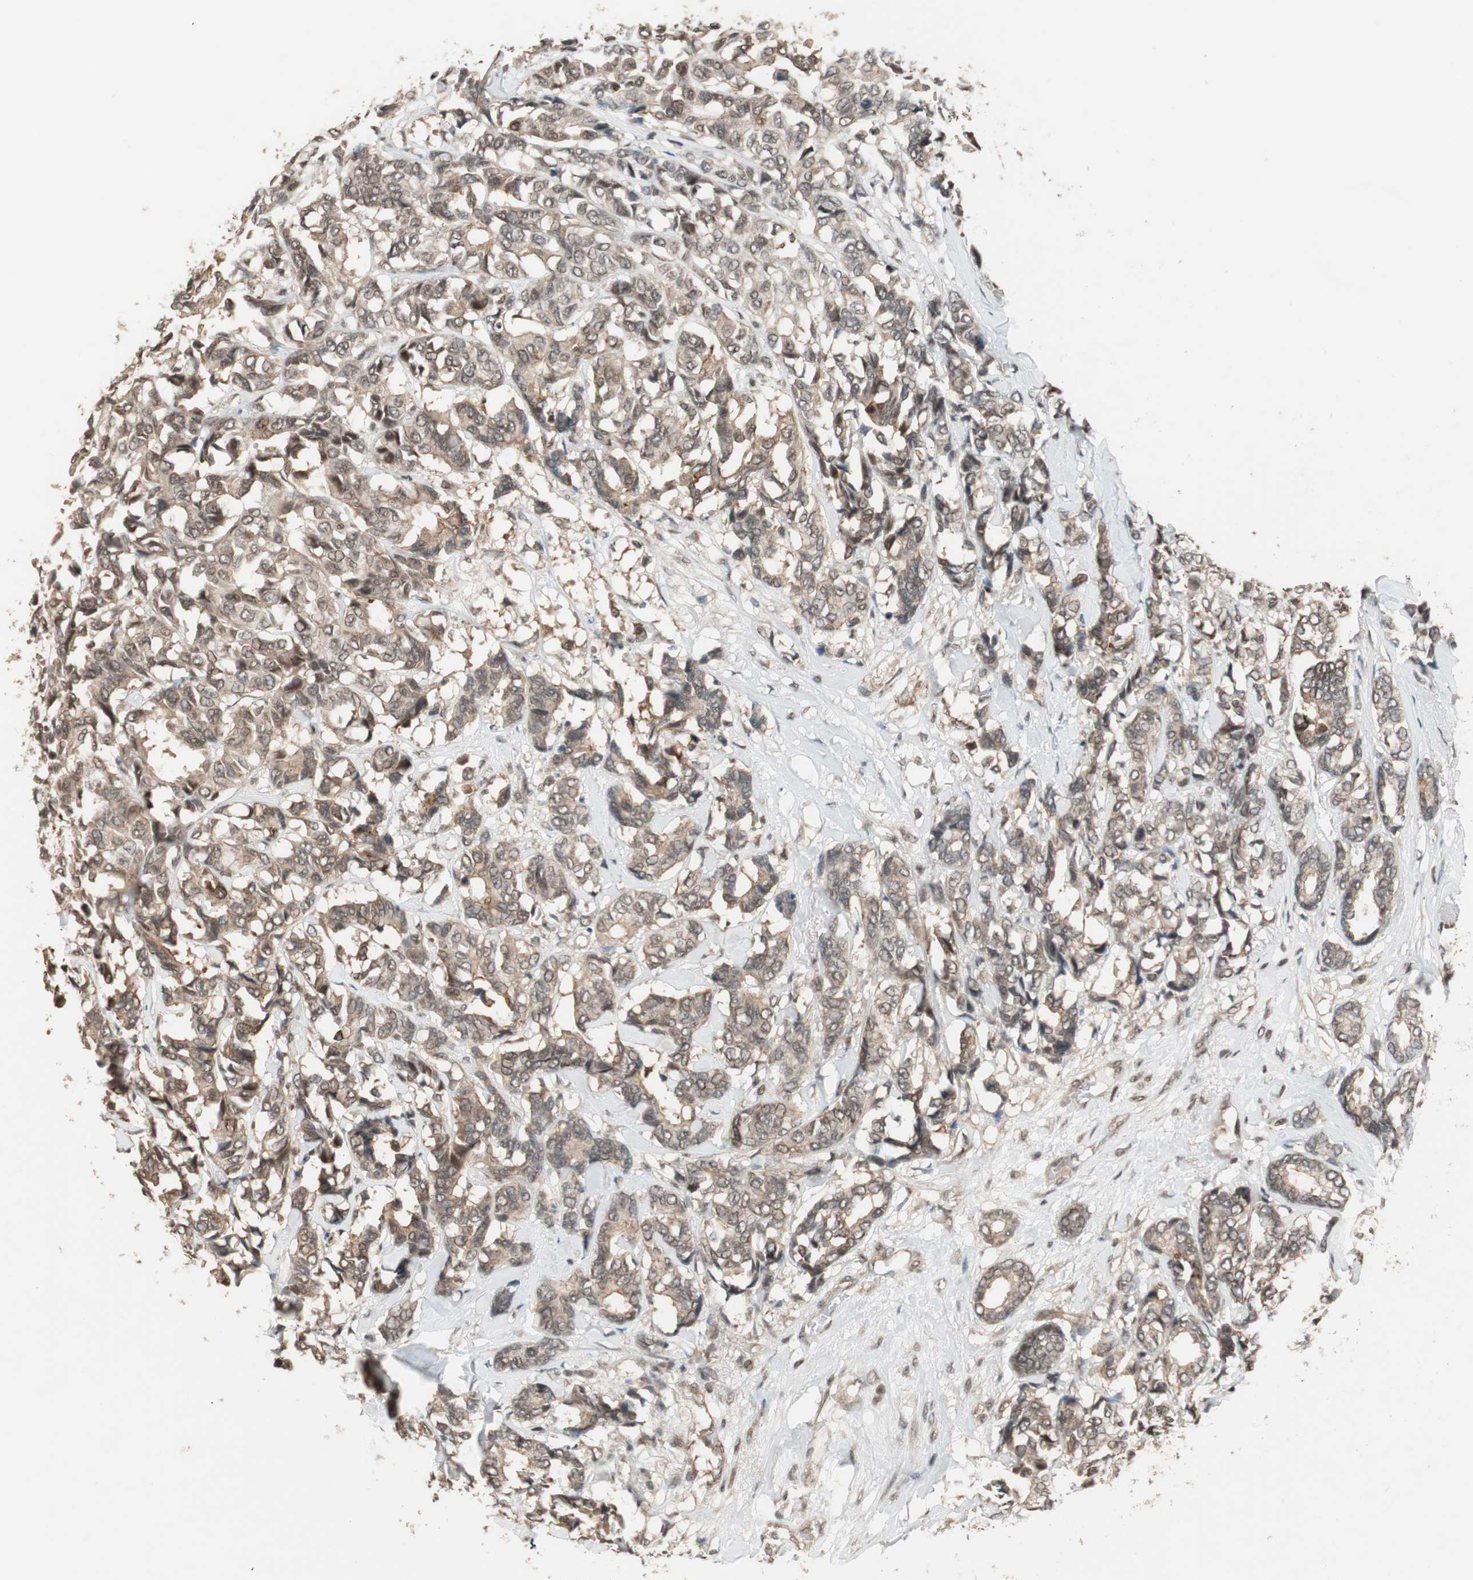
{"staining": {"intensity": "moderate", "quantity": ">75%", "location": "cytoplasmic/membranous"}, "tissue": "breast cancer", "cell_type": "Tumor cells", "image_type": "cancer", "snomed": [{"axis": "morphology", "description": "Duct carcinoma"}, {"axis": "topography", "description": "Breast"}], "caption": "Immunohistochemical staining of breast cancer (invasive ductal carcinoma) demonstrates medium levels of moderate cytoplasmic/membranous expression in about >75% of tumor cells.", "gene": "DRAP1", "patient": {"sex": "female", "age": 87}}